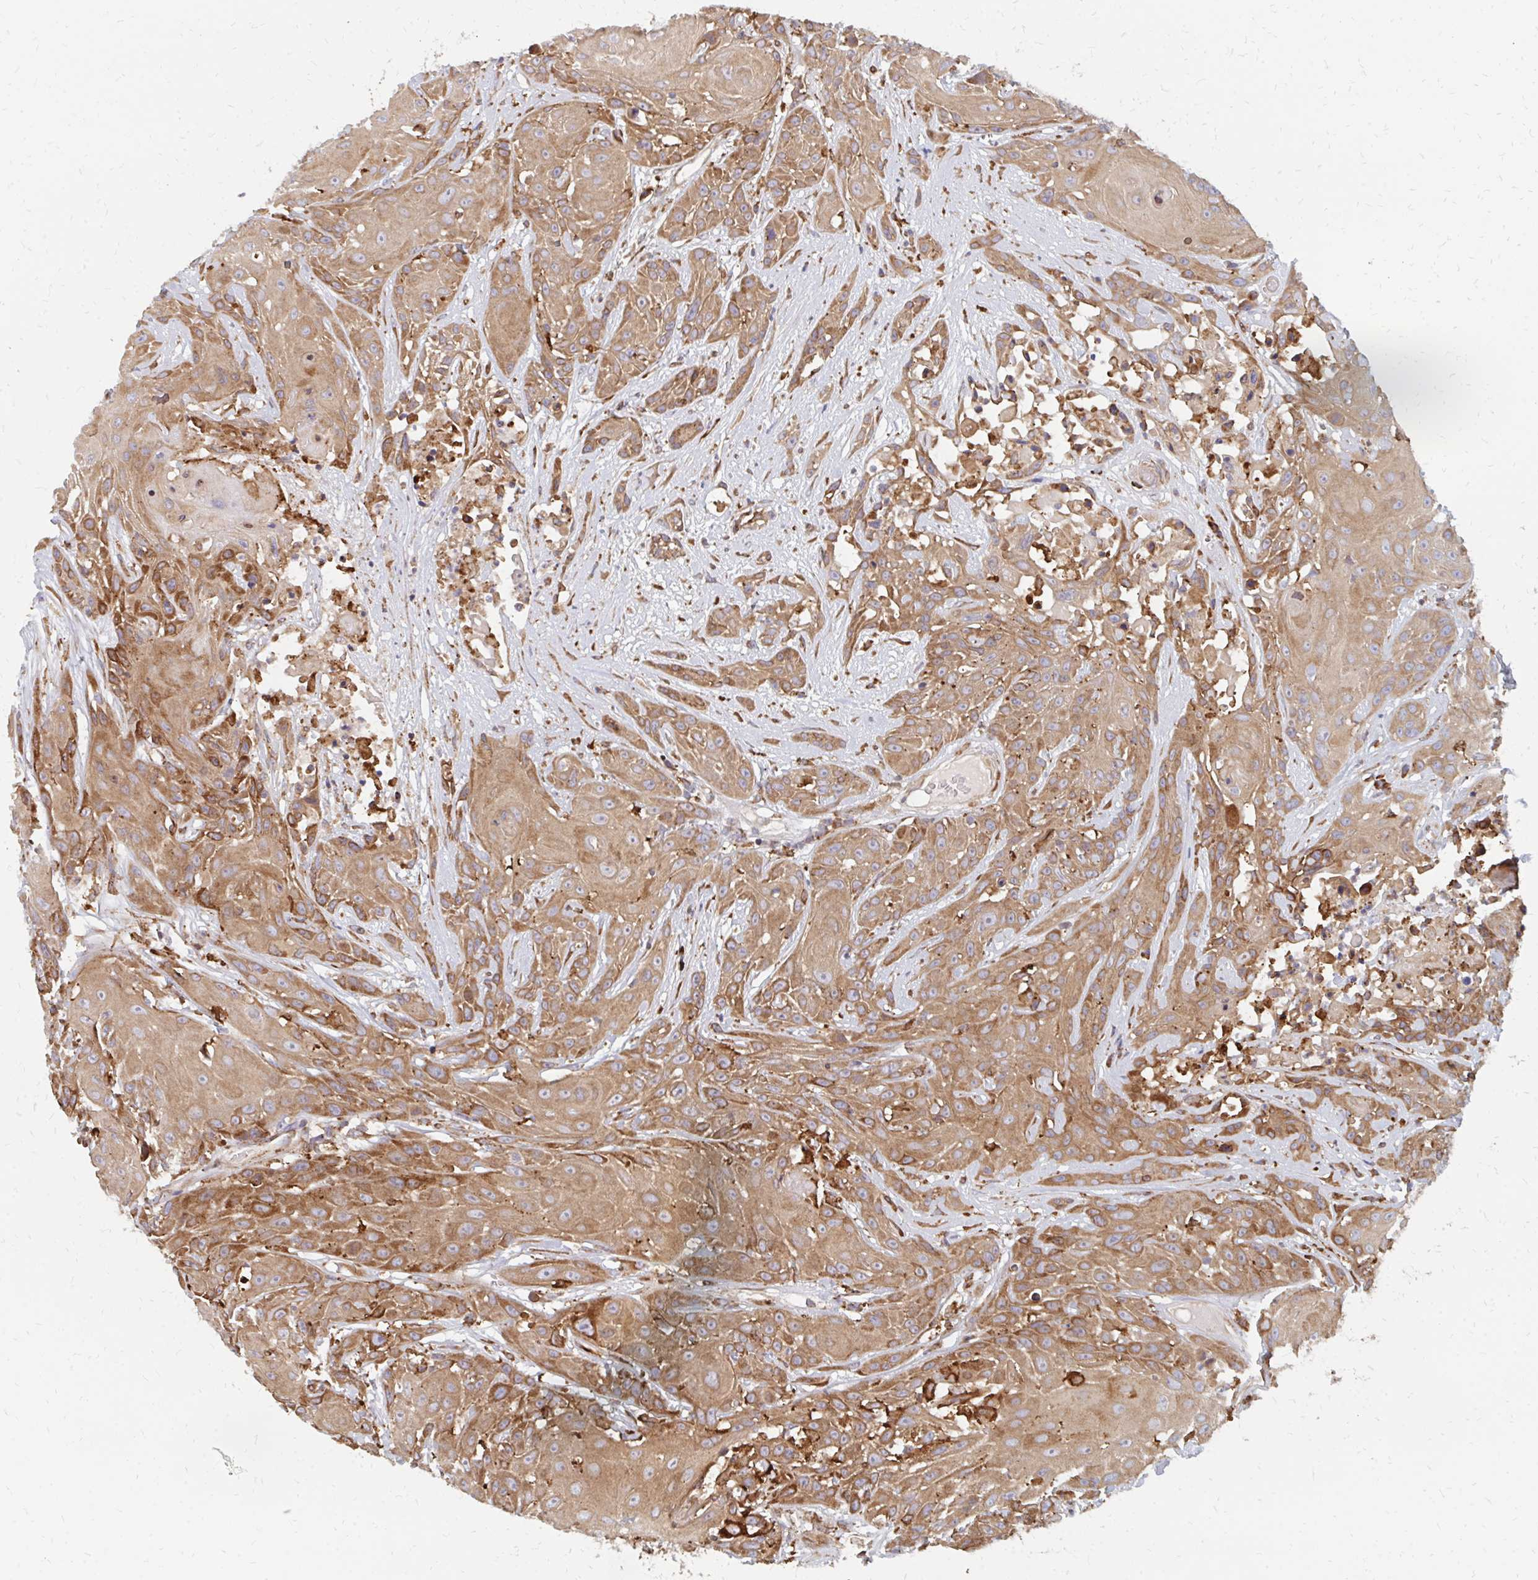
{"staining": {"intensity": "moderate", "quantity": ">75%", "location": "cytoplasmic/membranous"}, "tissue": "head and neck cancer", "cell_type": "Tumor cells", "image_type": "cancer", "snomed": [{"axis": "morphology", "description": "Squamous cell carcinoma, NOS"}, {"axis": "topography", "description": "Skin"}, {"axis": "topography", "description": "Head-Neck"}], "caption": "Head and neck squamous cell carcinoma stained for a protein displays moderate cytoplasmic/membranous positivity in tumor cells.", "gene": "PPP1R13L", "patient": {"sex": "male", "age": 80}}